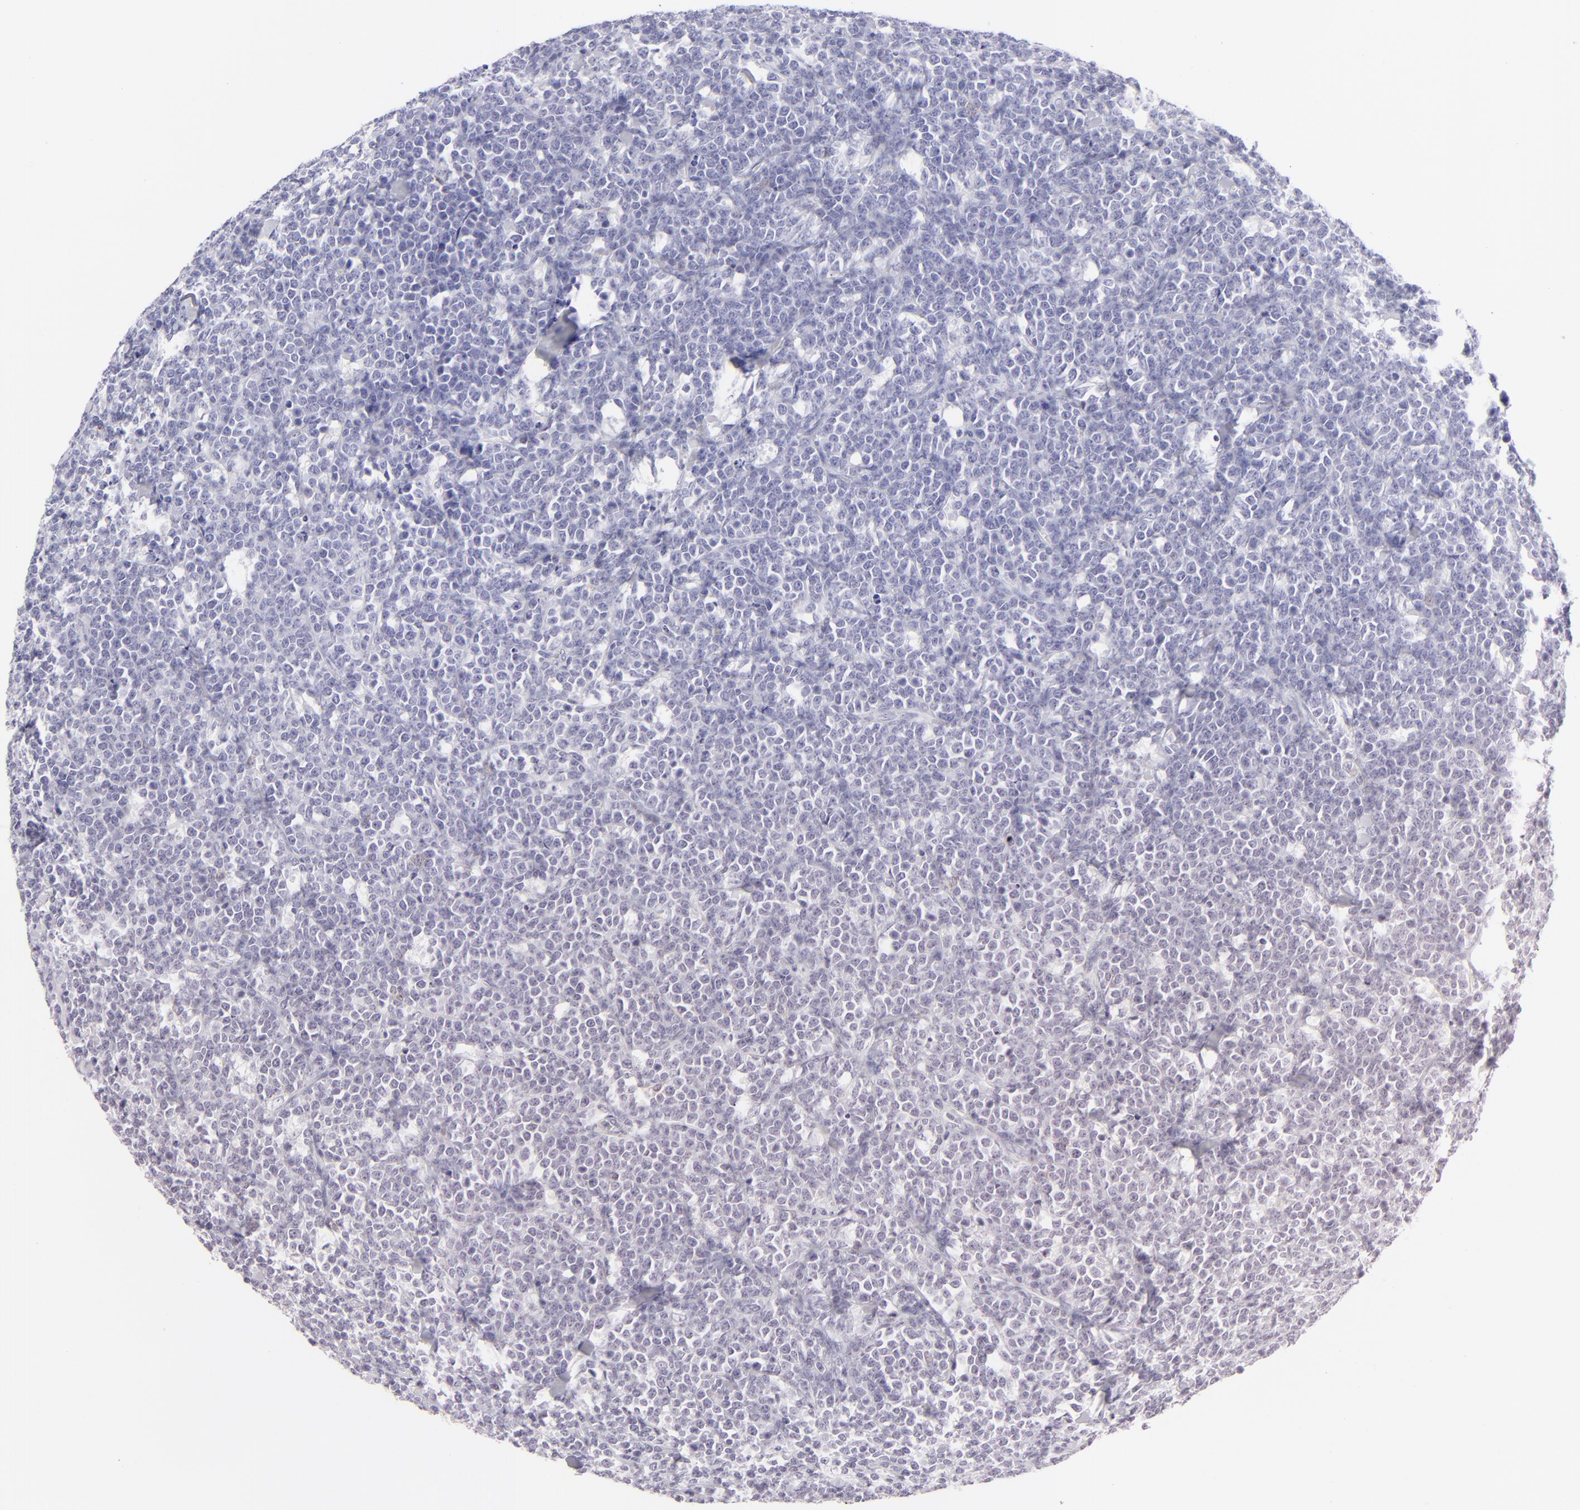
{"staining": {"intensity": "negative", "quantity": "none", "location": "none"}, "tissue": "lymphoma", "cell_type": "Tumor cells", "image_type": "cancer", "snomed": [{"axis": "morphology", "description": "Malignant lymphoma, non-Hodgkin's type, High grade"}, {"axis": "topography", "description": "Small intestine"}, {"axis": "topography", "description": "Colon"}], "caption": "Tumor cells show no significant staining in malignant lymphoma, non-Hodgkin's type (high-grade).", "gene": "FCER2", "patient": {"sex": "male", "age": 8}}